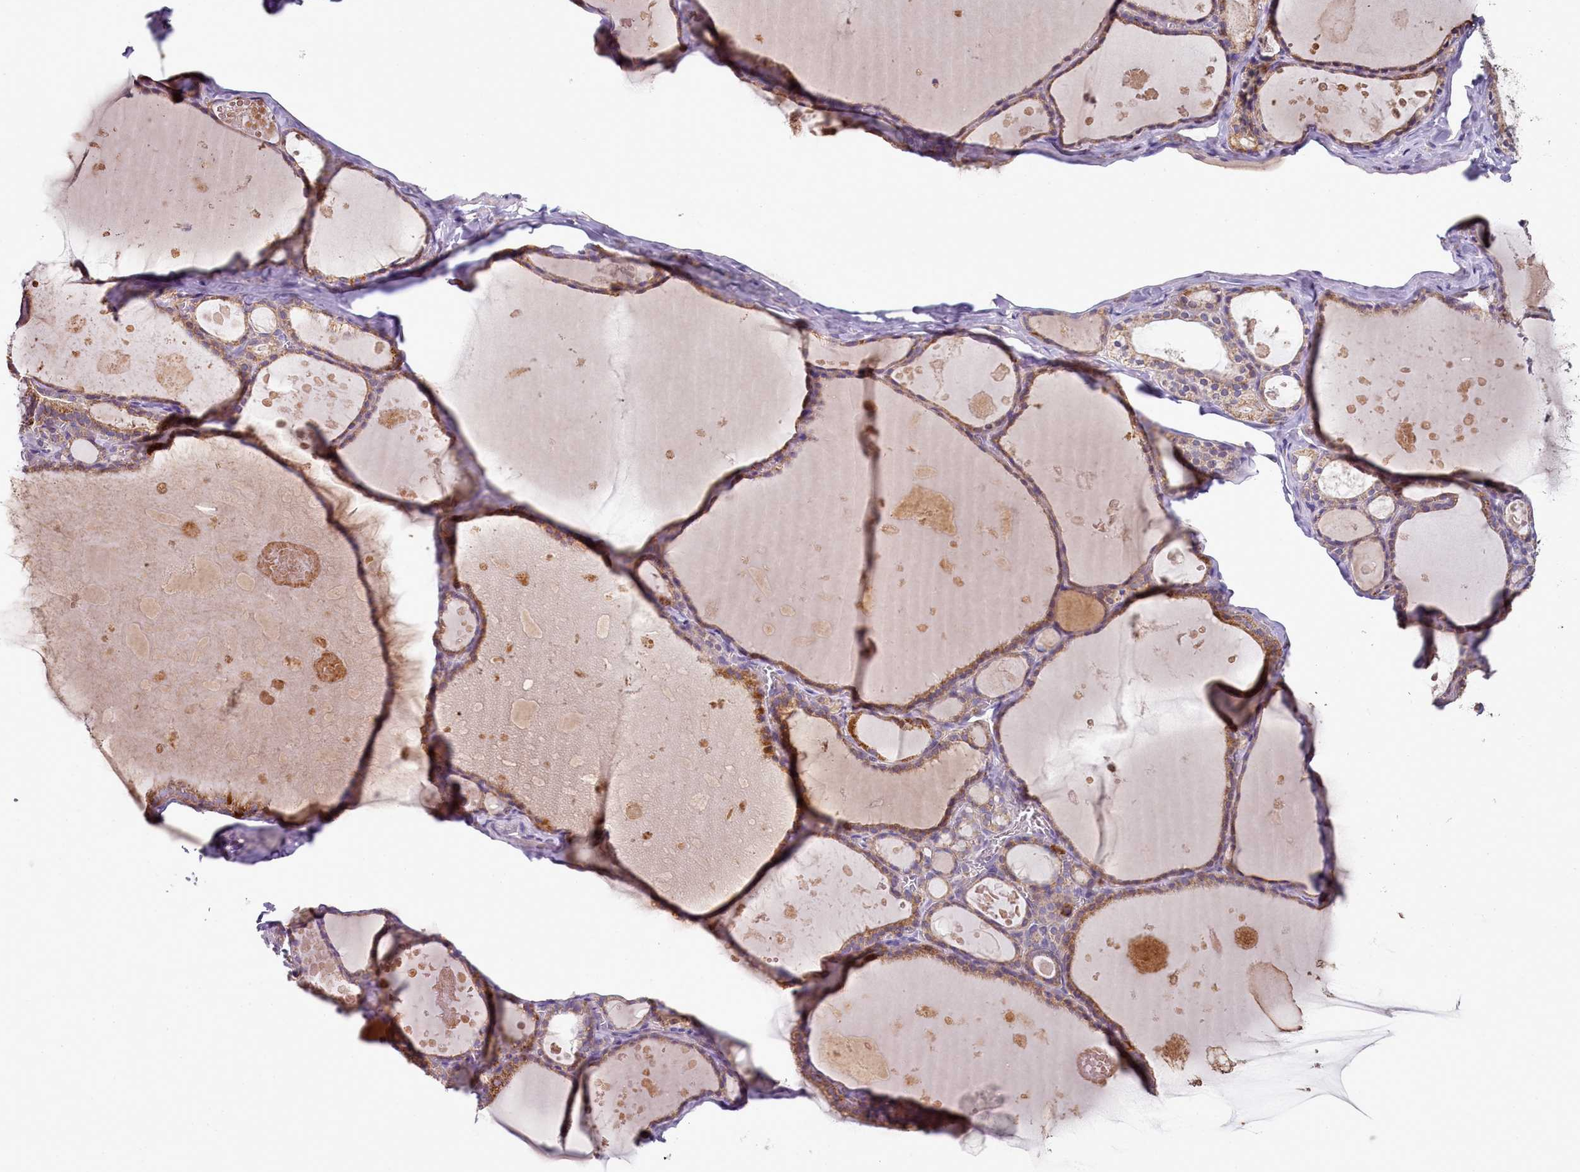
{"staining": {"intensity": "moderate", "quantity": ">75%", "location": "cytoplasmic/membranous"}, "tissue": "thyroid gland", "cell_type": "Glandular cells", "image_type": "normal", "snomed": [{"axis": "morphology", "description": "Normal tissue, NOS"}, {"axis": "topography", "description": "Thyroid gland"}], "caption": "Protein expression analysis of benign thyroid gland shows moderate cytoplasmic/membranous staining in about >75% of glandular cells. Immunohistochemistry stains the protein of interest in brown and the nuclei are stained blue.", "gene": "ACSS1", "patient": {"sex": "male", "age": 56}}